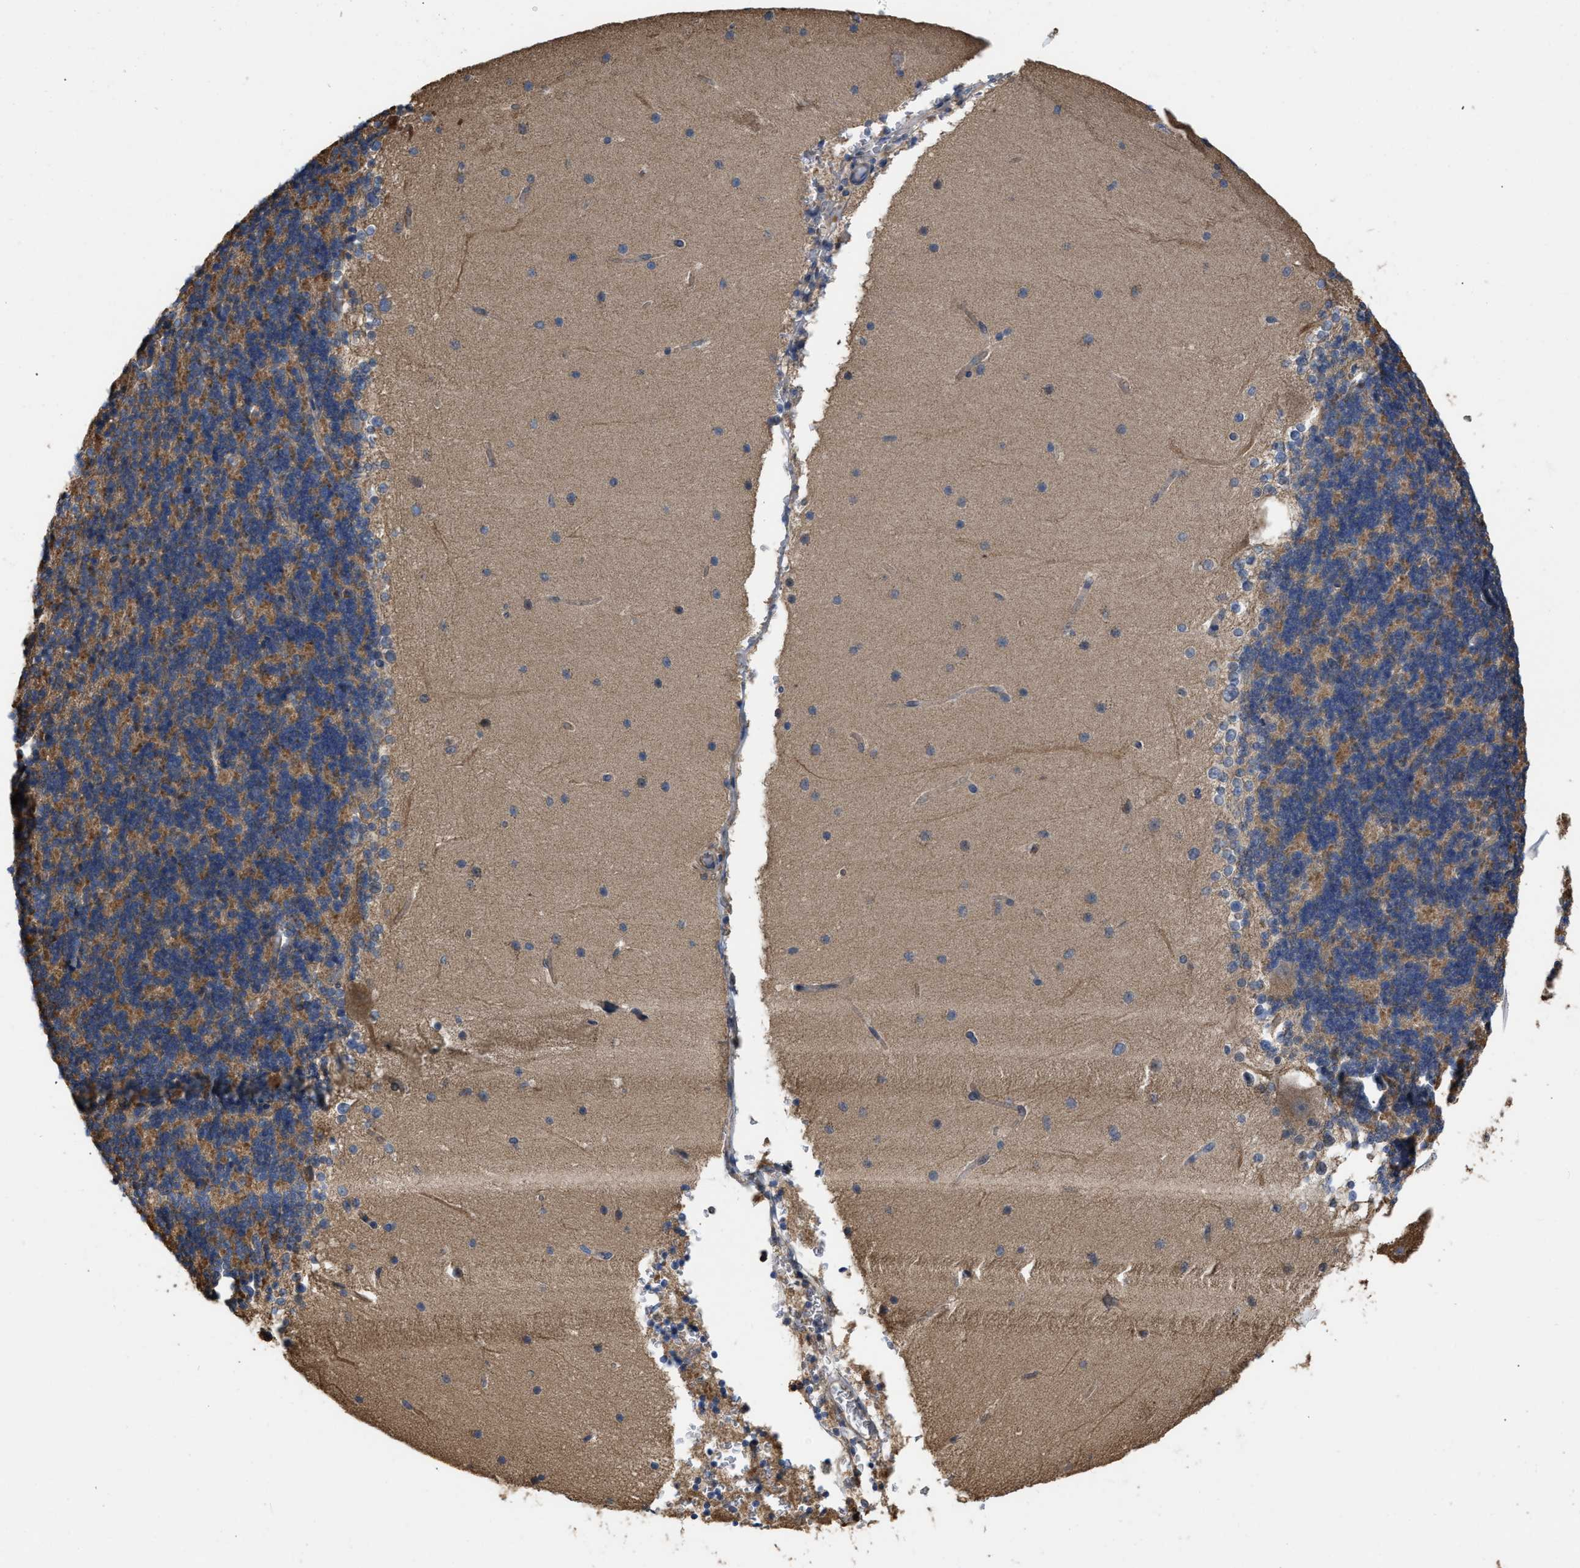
{"staining": {"intensity": "moderate", "quantity": "25%-75%", "location": "cytoplasmic/membranous"}, "tissue": "cerebellum", "cell_type": "Cells in granular layer", "image_type": "normal", "snomed": [{"axis": "morphology", "description": "Normal tissue, NOS"}, {"axis": "topography", "description": "Cerebellum"}], "caption": "Moderate cytoplasmic/membranous positivity for a protein is appreciated in approximately 25%-75% of cells in granular layer of benign cerebellum using immunohistochemistry.", "gene": "SLC4A11", "patient": {"sex": "female", "age": 19}}